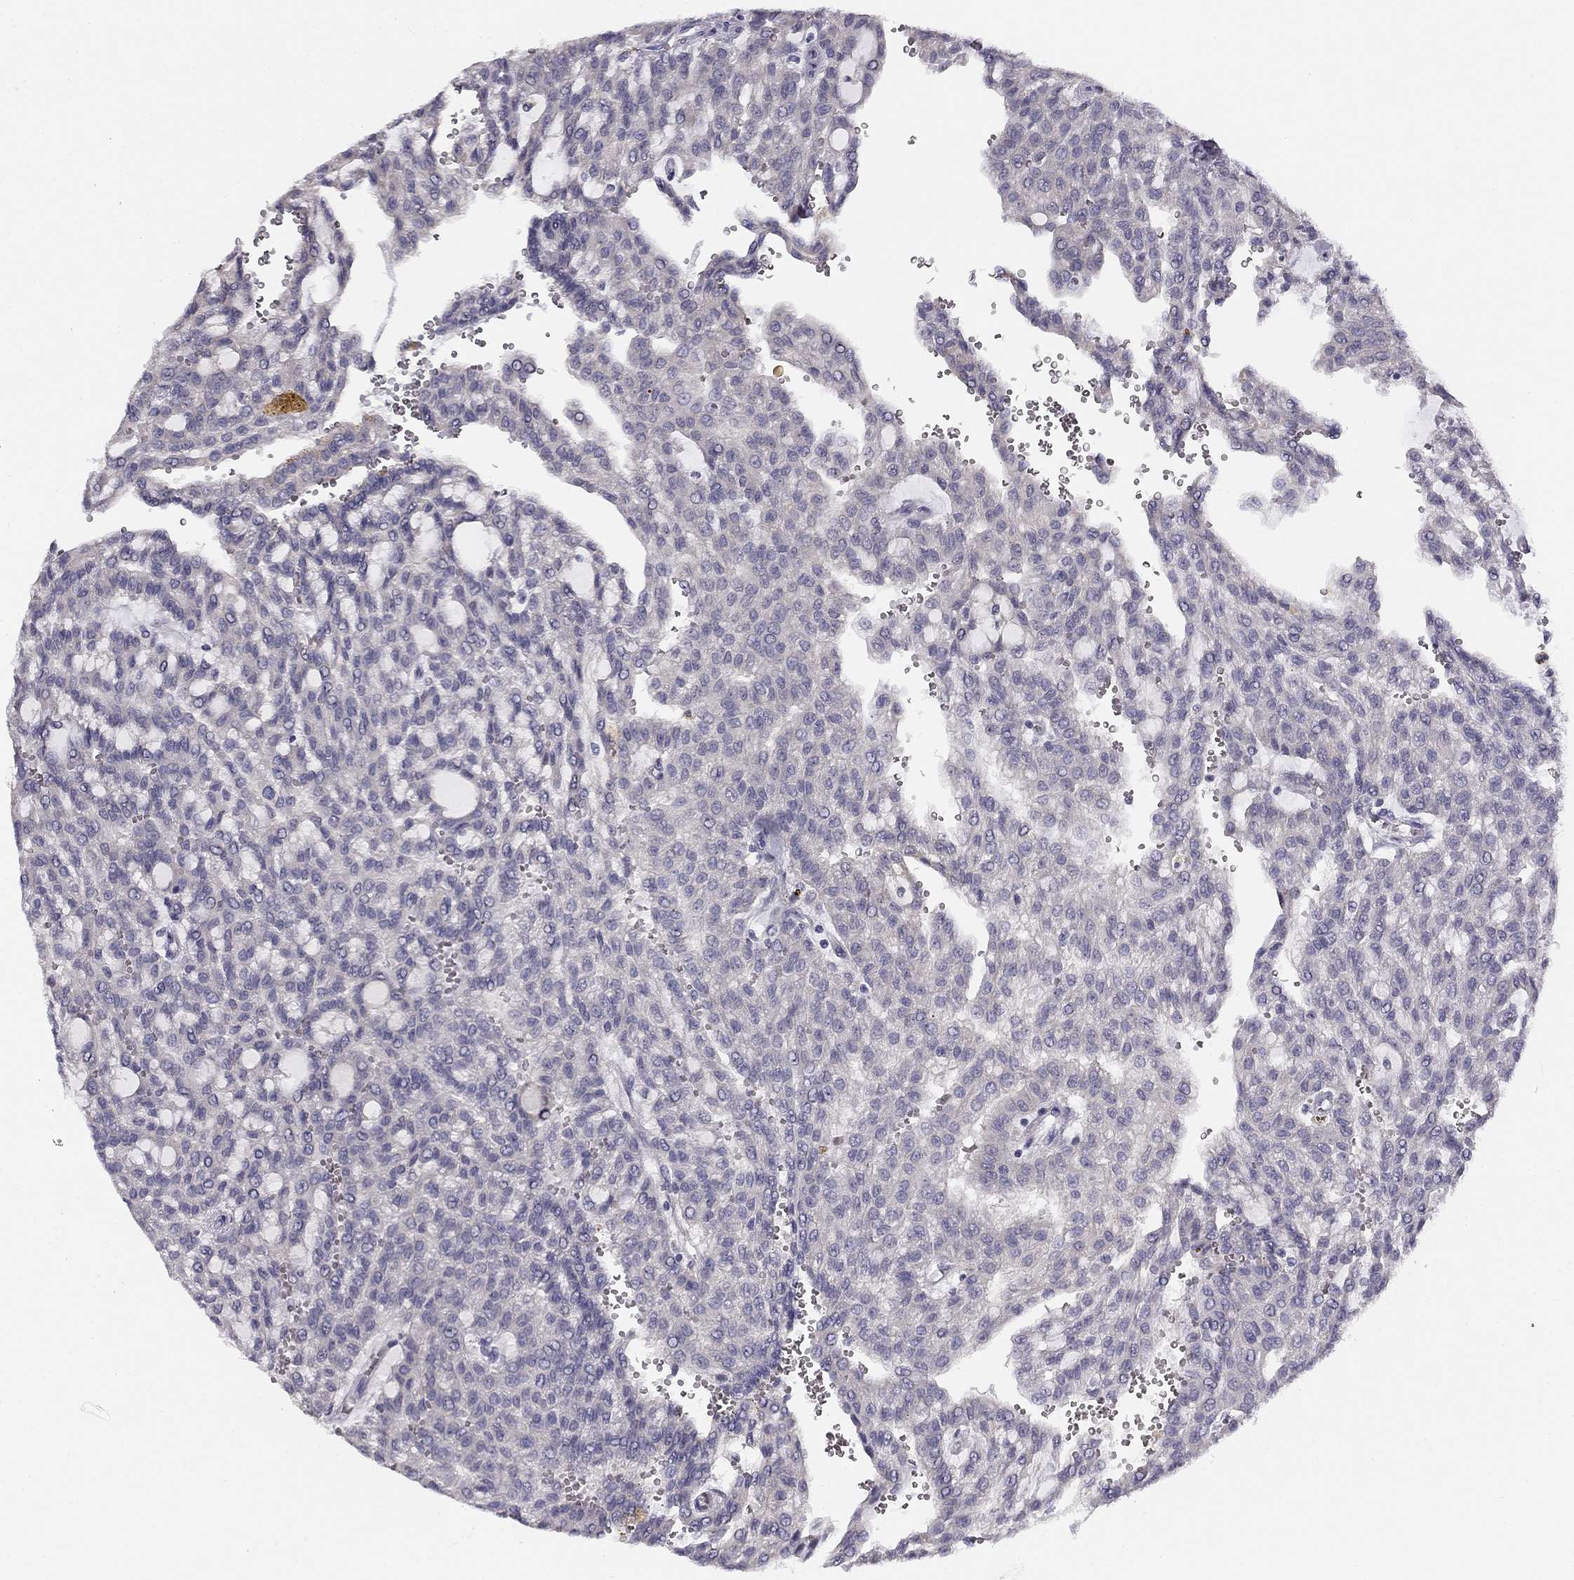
{"staining": {"intensity": "negative", "quantity": "none", "location": "none"}, "tissue": "renal cancer", "cell_type": "Tumor cells", "image_type": "cancer", "snomed": [{"axis": "morphology", "description": "Adenocarcinoma, NOS"}, {"axis": "topography", "description": "Kidney"}], "caption": "Immunohistochemistry image of renal cancer stained for a protein (brown), which displays no staining in tumor cells. (Brightfield microscopy of DAB immunohistochemistry (IHC) at high magnification).", "gene": "CNR1", "patient": {"sex": "male", "age": 63}}